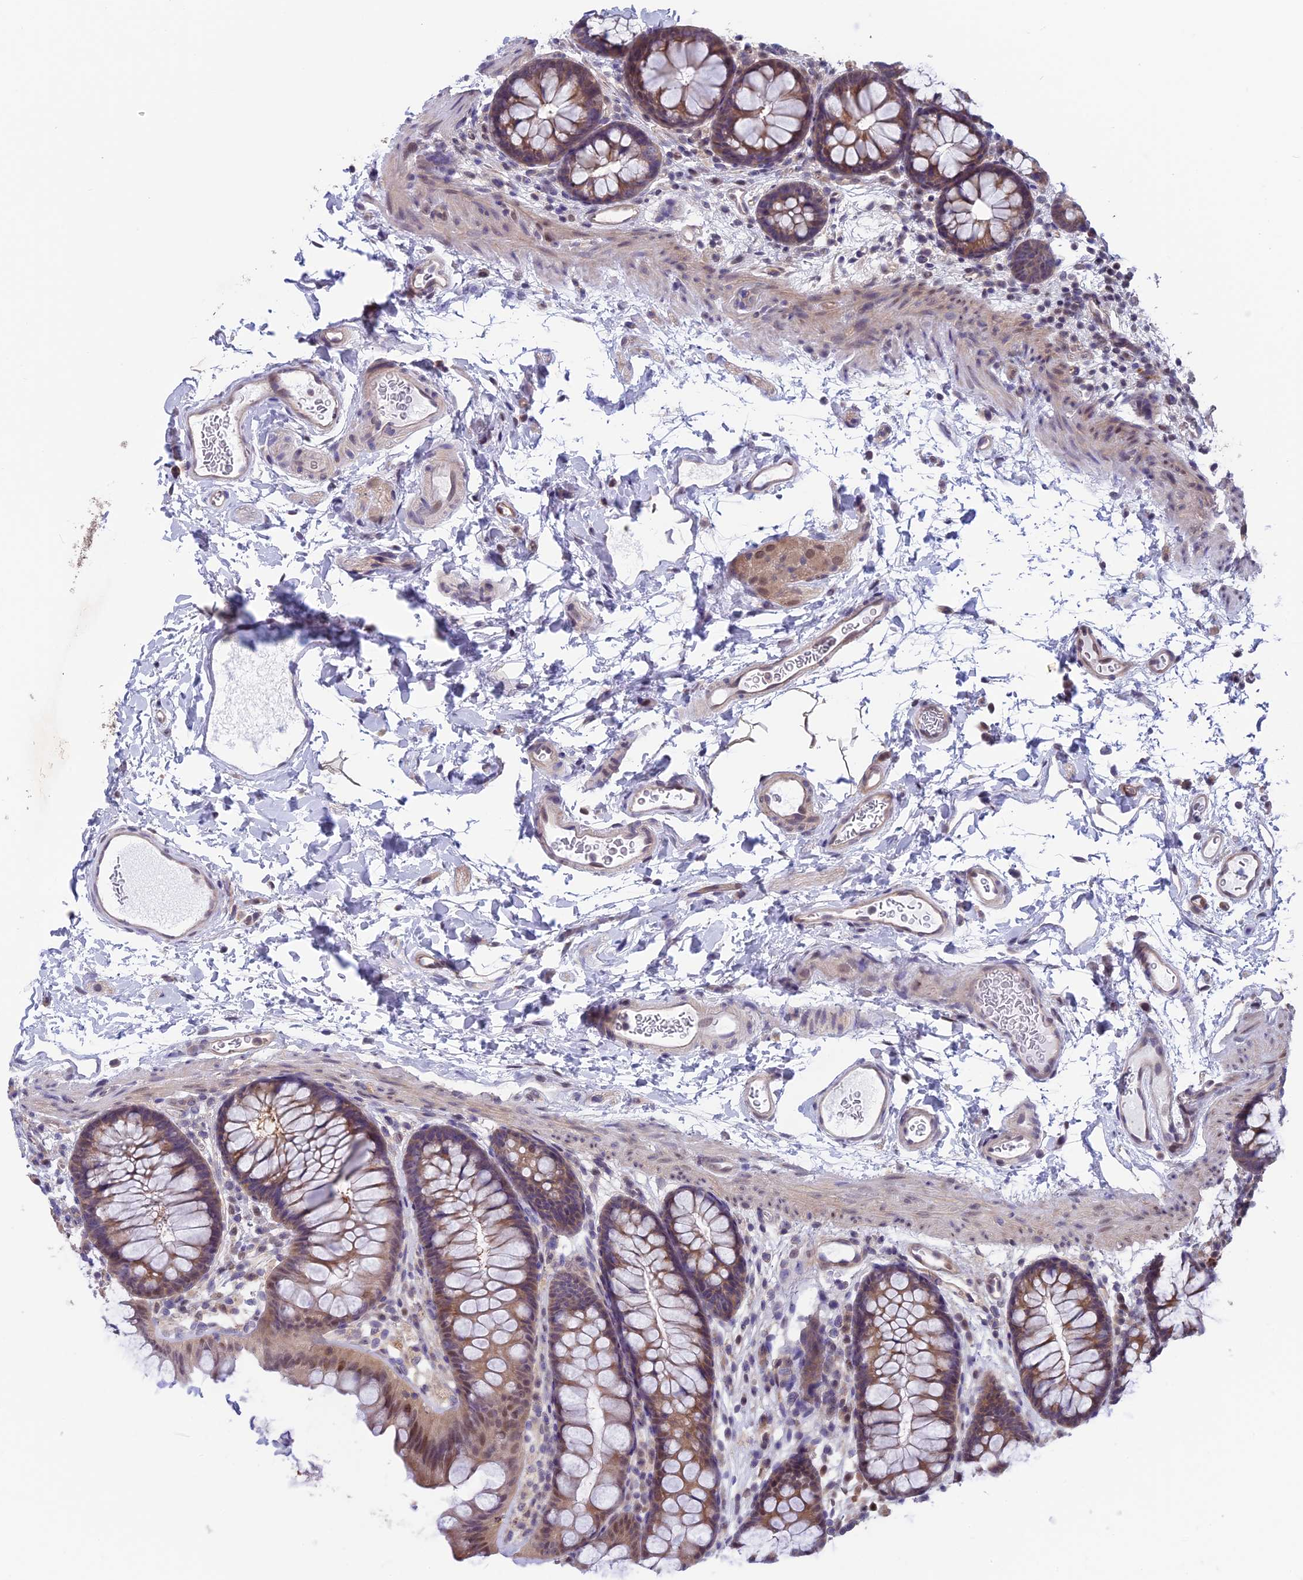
{"staining": {"intensity": "negative", "quantity": "none", "location": "none"}, "tissue": "colon", "cell_type": "Endothelial cells", "image_type": "normal", "snomed": [{"axis": "morphology", "description": "Normal tissue, NOS"}, {"axis": "topography", "description": "Colon"}], "caption": "This is an IHC histopathology image of benign colon. There is no staining in endothelial cells.", "gene": "MAST2", "patient": {"sex": "female", "age": 62}}